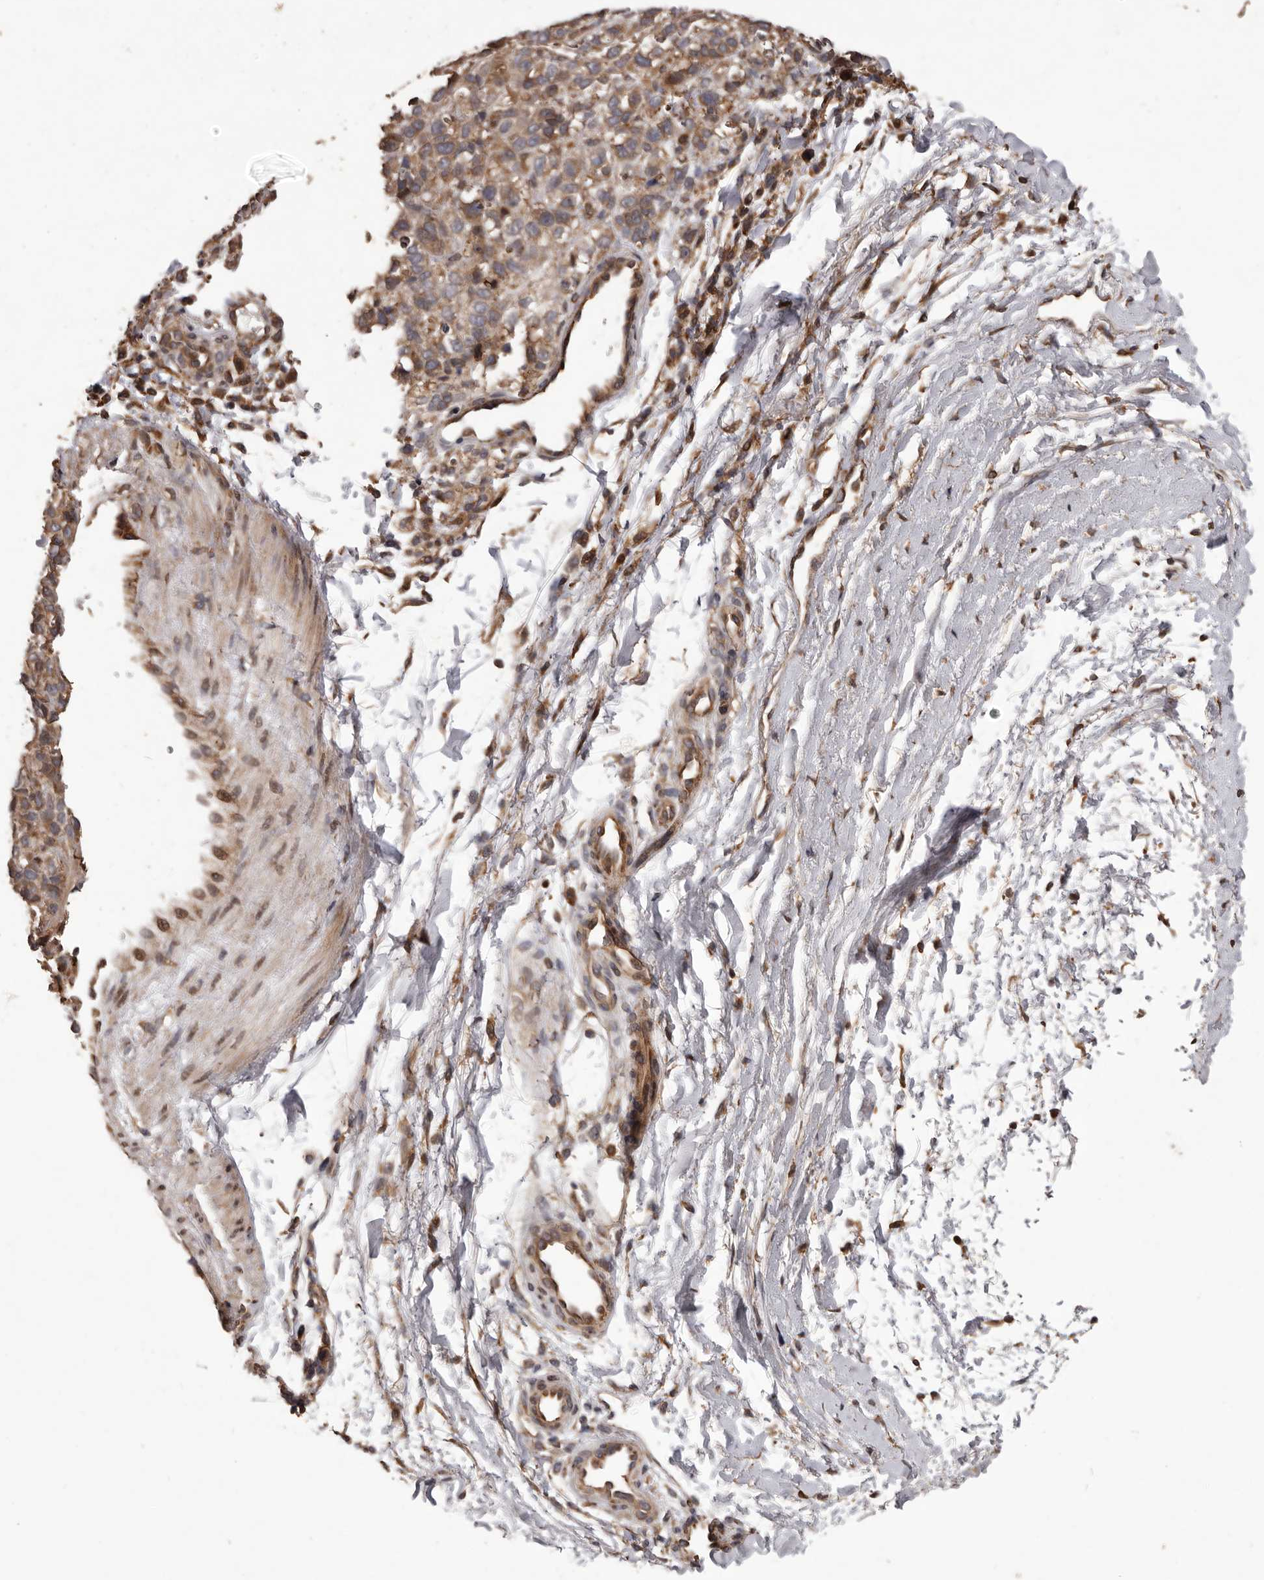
{"staining": {"intensity": "moderate", "quantity": ">75%", "location": "cytoplasmic/membranous"}, "tissue": "melanoma", "cell_type": "Tumor cells", "image_type": "cancer", "snomed": [{"axis": "morphology", "description": "Malignant melanoma, Metastatic site"}, {"axis": "topography", "description": "Skin"}], "caption": "A medium amount of moderate cytoplasmic/membranous staining is identified in about >75% of tumor cells in malignant melanoma (metastatic site) tissue.", "gene": "GADD45B", "patient": {"sex": "female", "age": 72}}